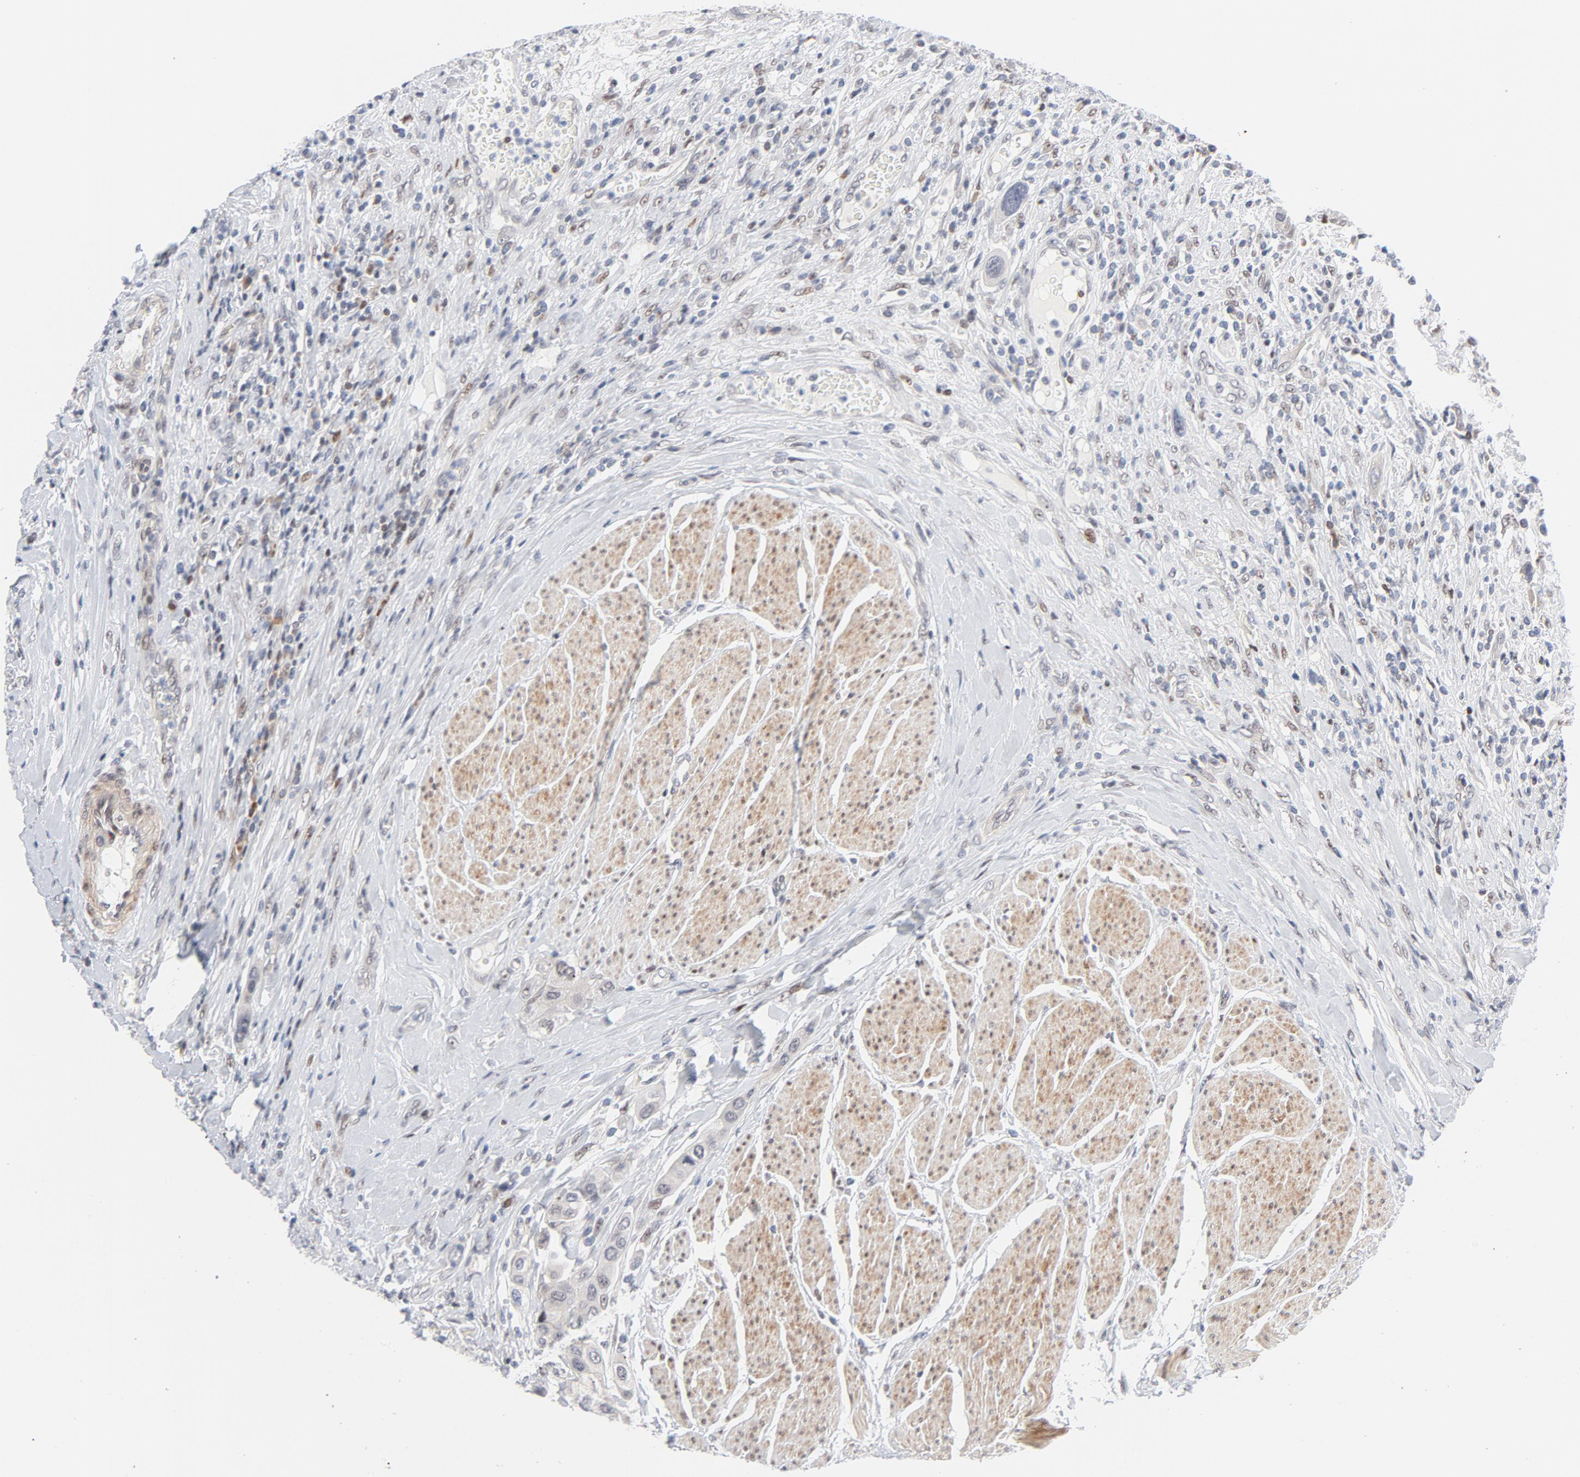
{"staining": {"intensity": "weak", "quantity": "<25%", "location": "nuclear"}, "tissue": "urothelial cancer", "cell_type": "Tumor cells", "image_type": "cancer", "snomed": [{"axis": "morphology", "description": "Urothelial carcinoma, High grade"}, {"axis": "topography", "description": "Urinary bladder"}], "caption": "This is an IHC histopathology image of human urothelial cancer. There is no expression in tumor cells.", "gene": "NFIC", "patient": {"sex": "male", "age": 50}}